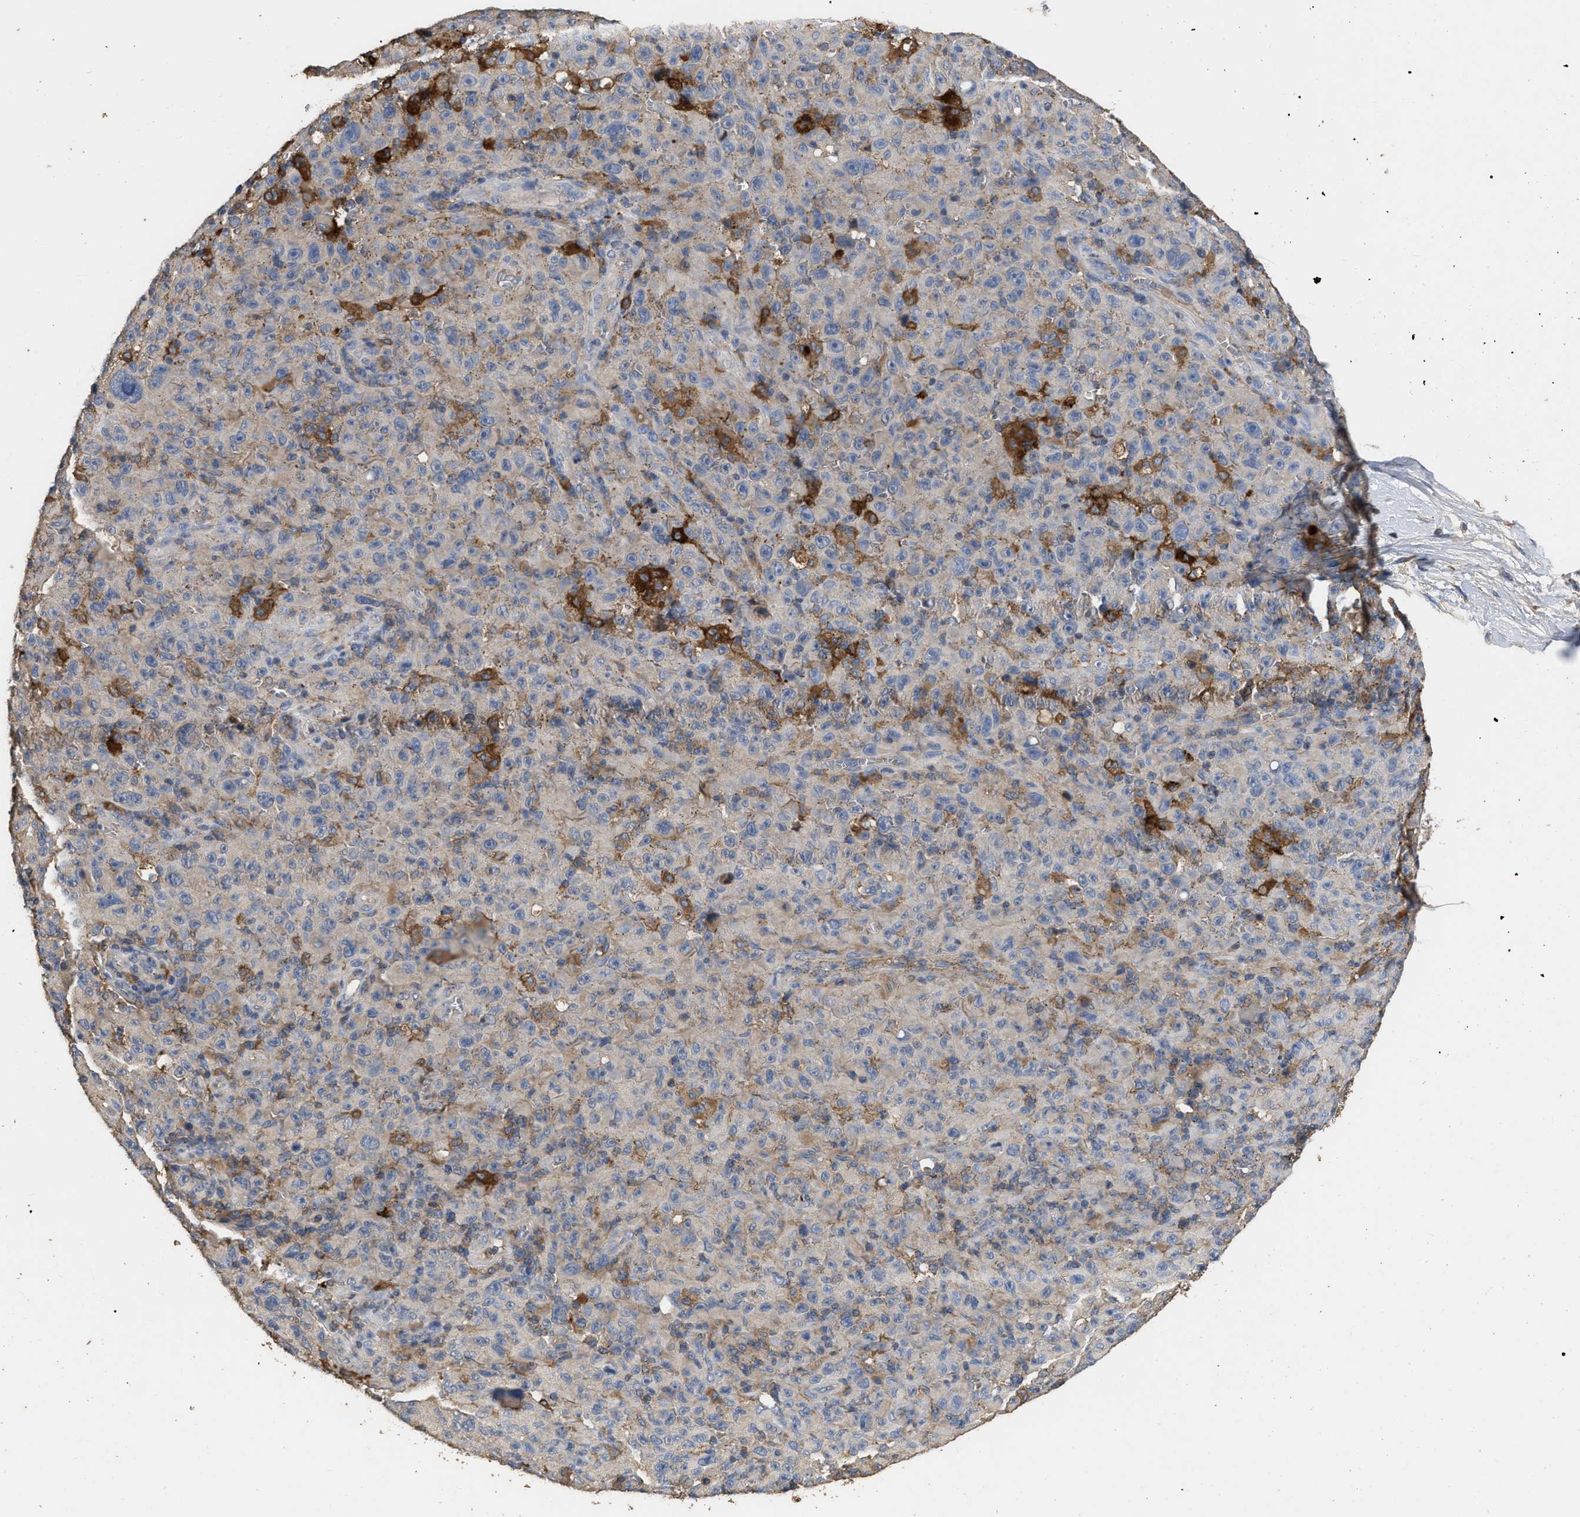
{"staining": {"intensity": "negative", "quantity": "none", "location": "none"}, "tissue": "melanoma", "cell_type": "Tumor cells", "image_type": "cancer", "snomed": [{"axis": "morphology", "description": "Malignant melanoma, NOS"}, {"axis": "topography", "description": "Skin"}], "caption": "Tumor cells show no significant expression in melanoma.", "gene": "GPR179", "patient": {"sex": "female", "age": 82}}